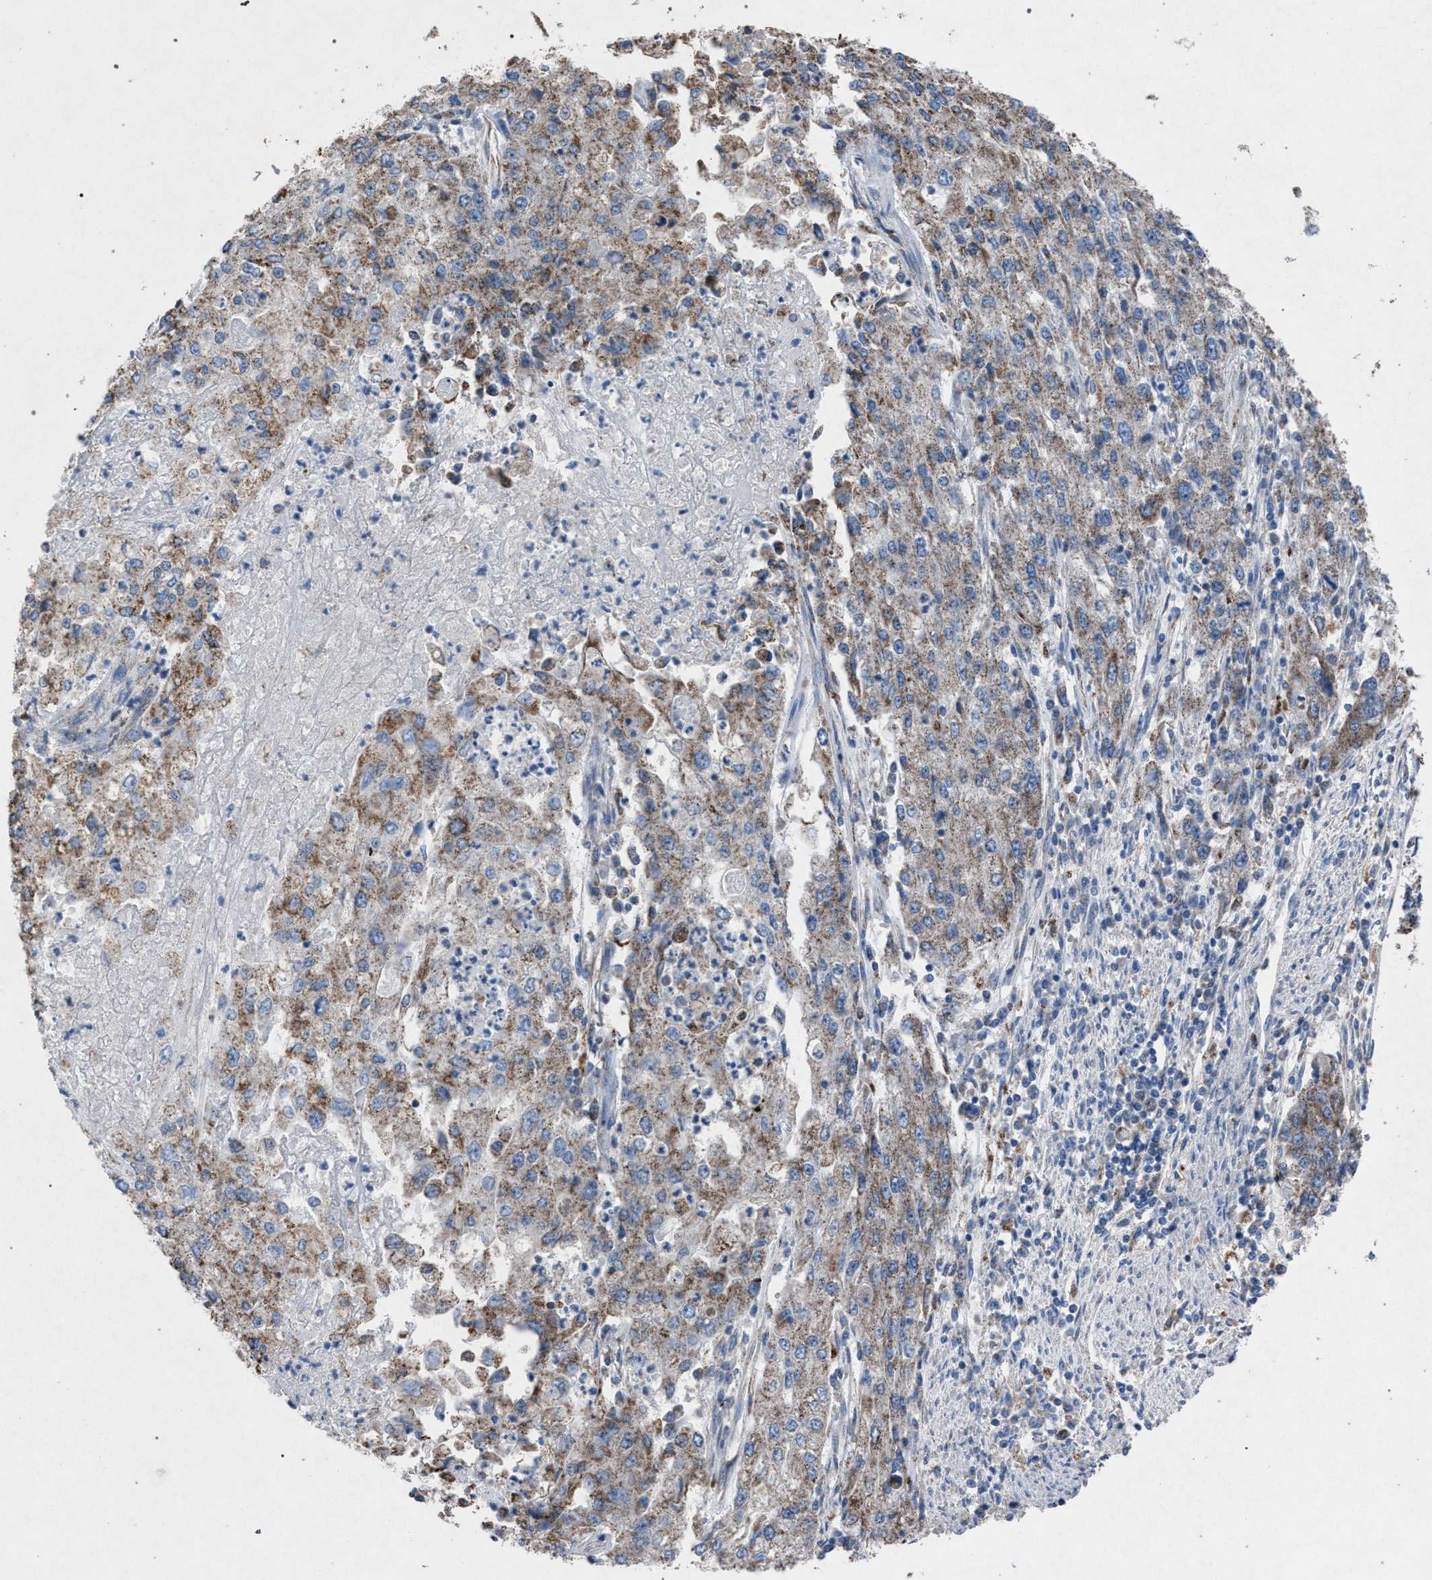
{"staining": {"intensity": "weak", "quantity": ">75%", "location": "cytoplasmic/membranous"}, "tissue": "endometrial cancer", "cell_type": "Tumor cells", "image_type": "cancer", "snomed": [{"axis": "morphology", "description": "Adenocarcinoma, NOS"}, {"axis": "topography", "description": "Endometrium"}], "caption": "Endometrial adenocarcinoma stained with a protein marker reveals weak staining in tumor cells.", "gene": "HSD17B4", "patient": {"sex": "female", "age": 49}}